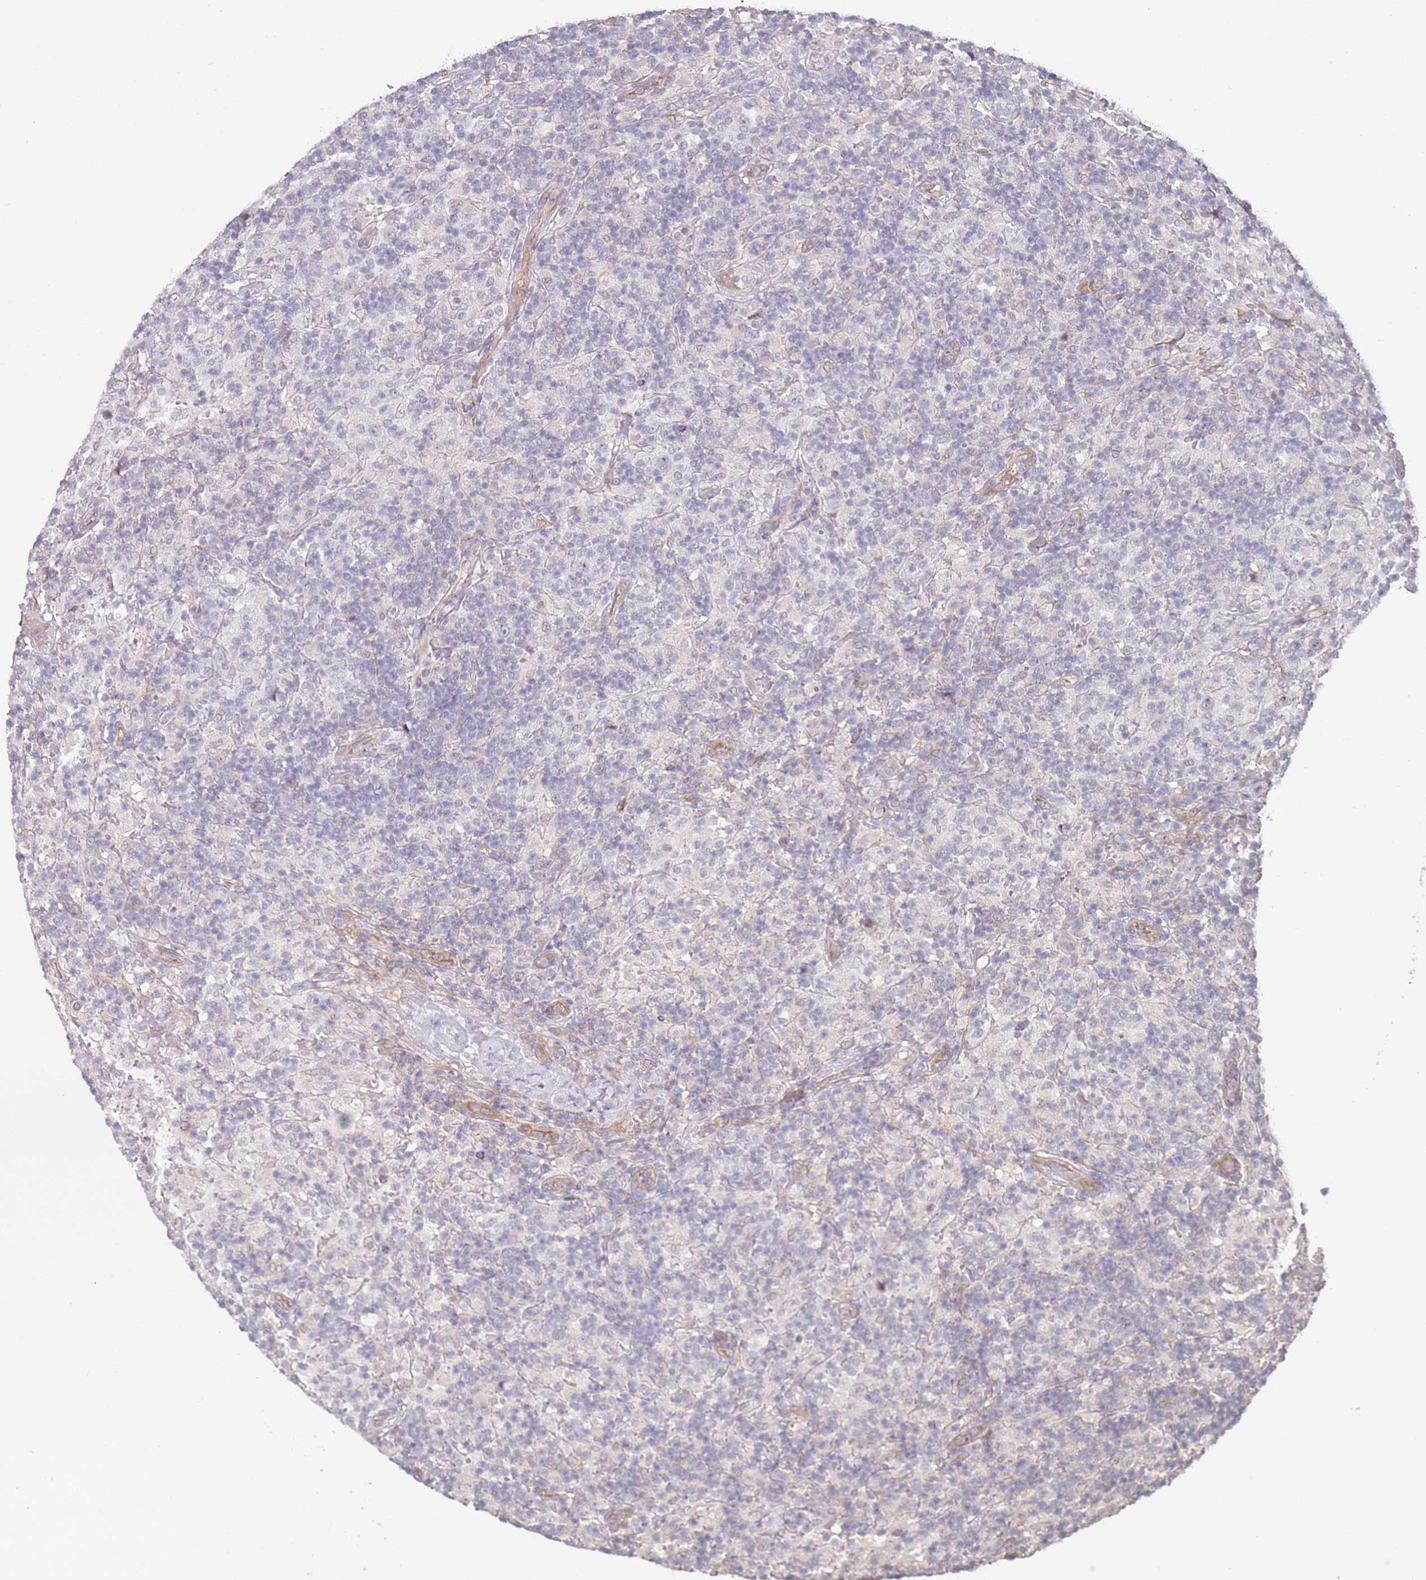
{"staining": {"intensity": "negative", "quantity": "none", "location": "none"}, "tissue": "lymphoma", "cell_type": "Tumor cells", "image_type": "cancer", "snomed": [{"axis": "morphology", "description": "Hodgkin's disease, NOS"}, {"axis": "topography", "description": "Lymph node"}], "caption": "A high-resolution histopathology image shows IHC staining of lymphoma, which displays no significant staining in tumor cells.", "gene": "WDR93", "patient": {"sex": "male", "age": 70}}